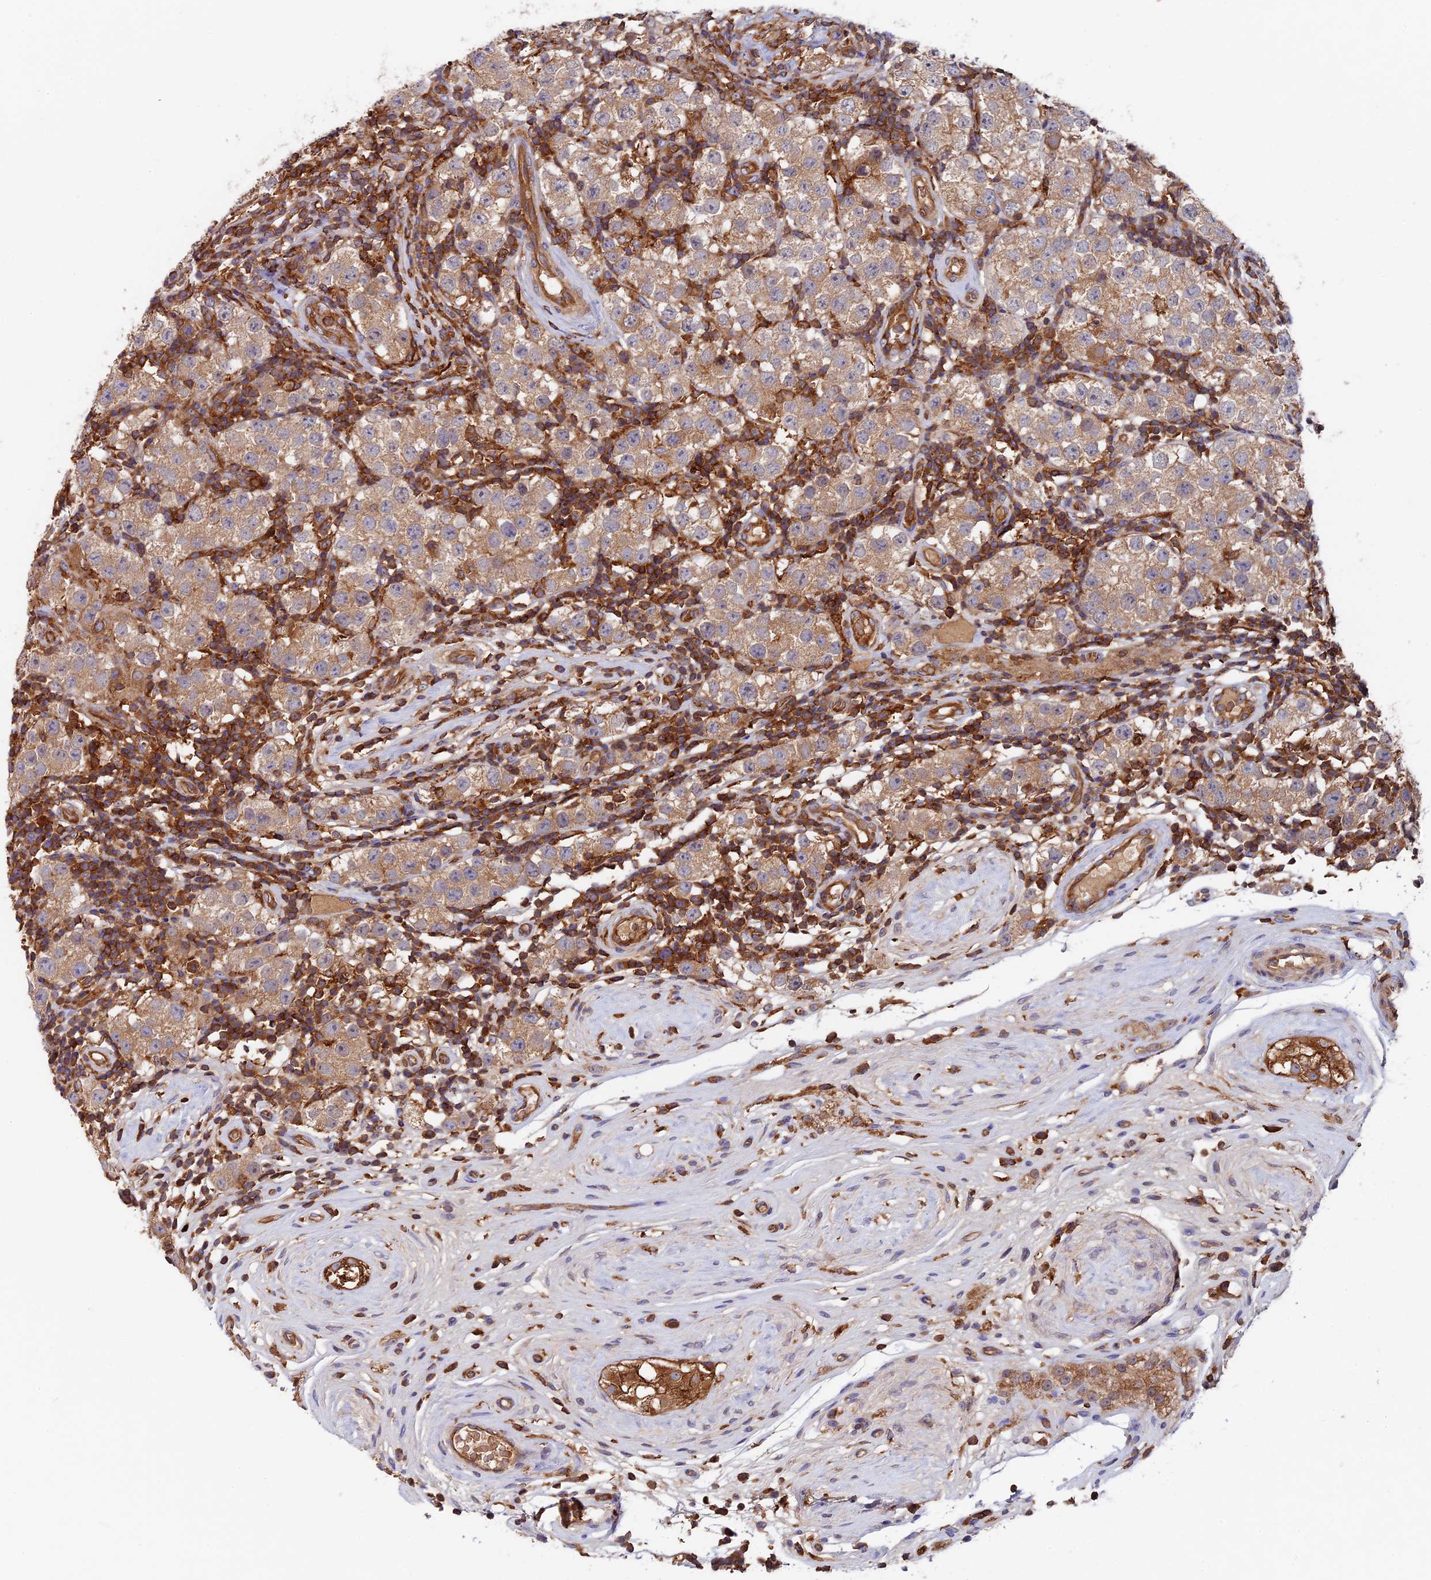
{"staining": {"intensity": "weak", "quantity": ">75%", "location": "cytoplasmic/membranous"}, "tissue": "testis cancer", "cell_type": "Tumor cells", "image_type": "cancer", "snomed": [{"axis": "morphology", "description": "Seminoma, NOS"}, {"axis": "topography", "description": "Testis"}], "caption": "A brown stain highlights weak cytoplasmic/membranous staining of a protein in human testis seminoma tumor cells. Using DAB (3,3'-diaminobenzidine) (brown) and hematoxylin (blue) stains, captured at high magnification using brightfield microscopy.", "gene": "MYO9B", "patient": {"sex": "male", "age": 34}}